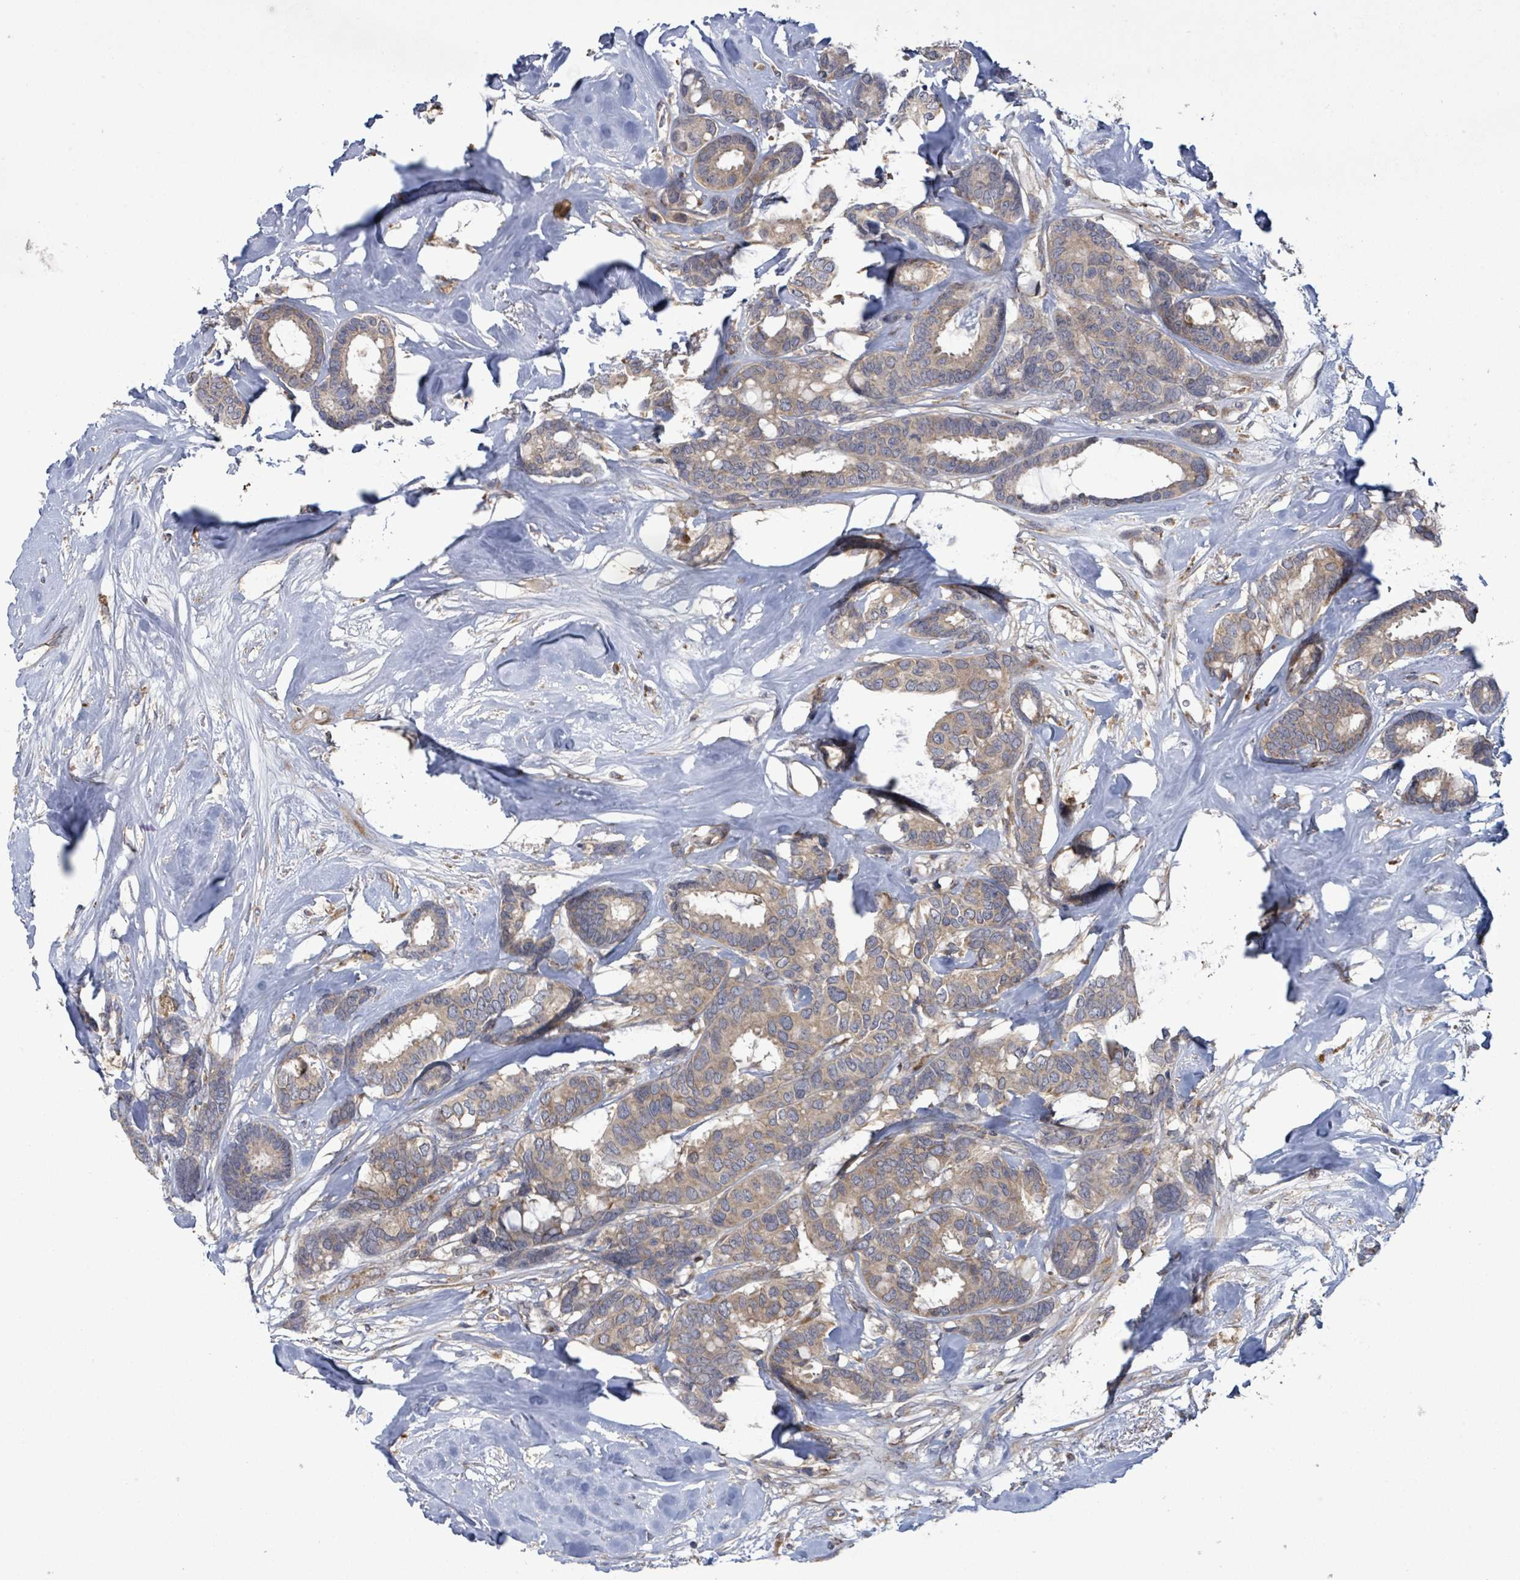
{"staining": {"intensity": "weak", "quantity": ">75%", "location": "cytoplasmic/membranous"}, "tissue": "breast cancer", "cell_type": "Tumor cells", "image_type": "cancer", "snomed": [{"axis": "morphology", "description": "Duct carcinoma"}, {"axis": "topography", "description": "Breast"}], "caption": "Human infiltrating ductal carcinoma (breast) stained for a protein (brown) displays weak cytoplasmic/membranous positive staining in approximately >75% of tumor cells.", "gene": "SERPINE3", "patient": {"sex": "female", "age": 87}}